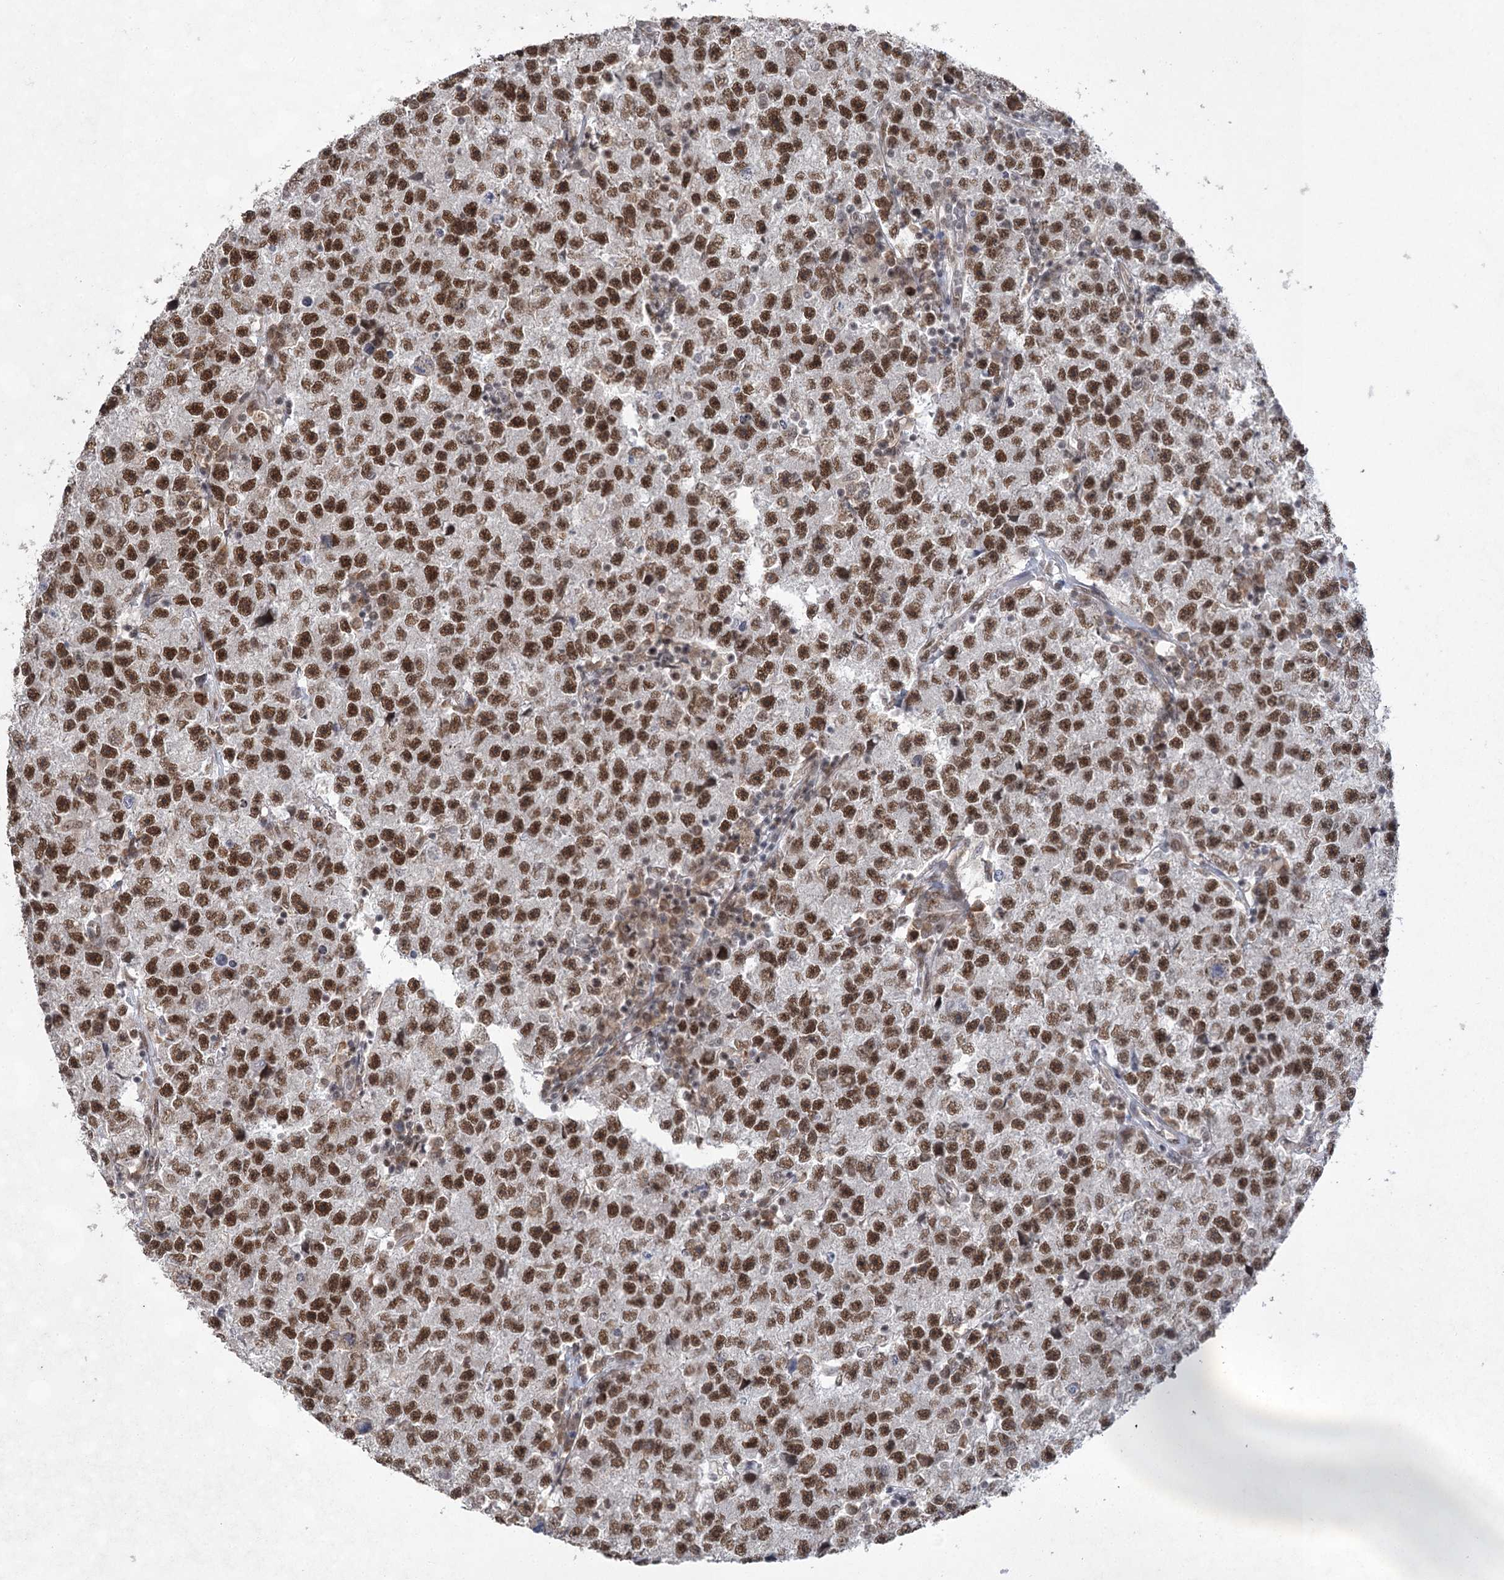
{"staining": {"intensity": "strong", "quantity": ">75%", "location": "nuclear"}, "tissue": "testis cancer", "cell_type": "Tumor cells", "image_type": "cancer", "snomed": [{"axis": "morphology", "description": "Seminoma, NOS"}, {"axis": "topography", "description": "Testis"}], "caption": "A high-resolution photomicrograph shows immunohistochemistry (IHC) staining of testis cancer, which shows strong nuclear staining in about >75% of tumor cells.", "gene": "ZCCHC8", "patient": {"sex": "male", "age": 22}}